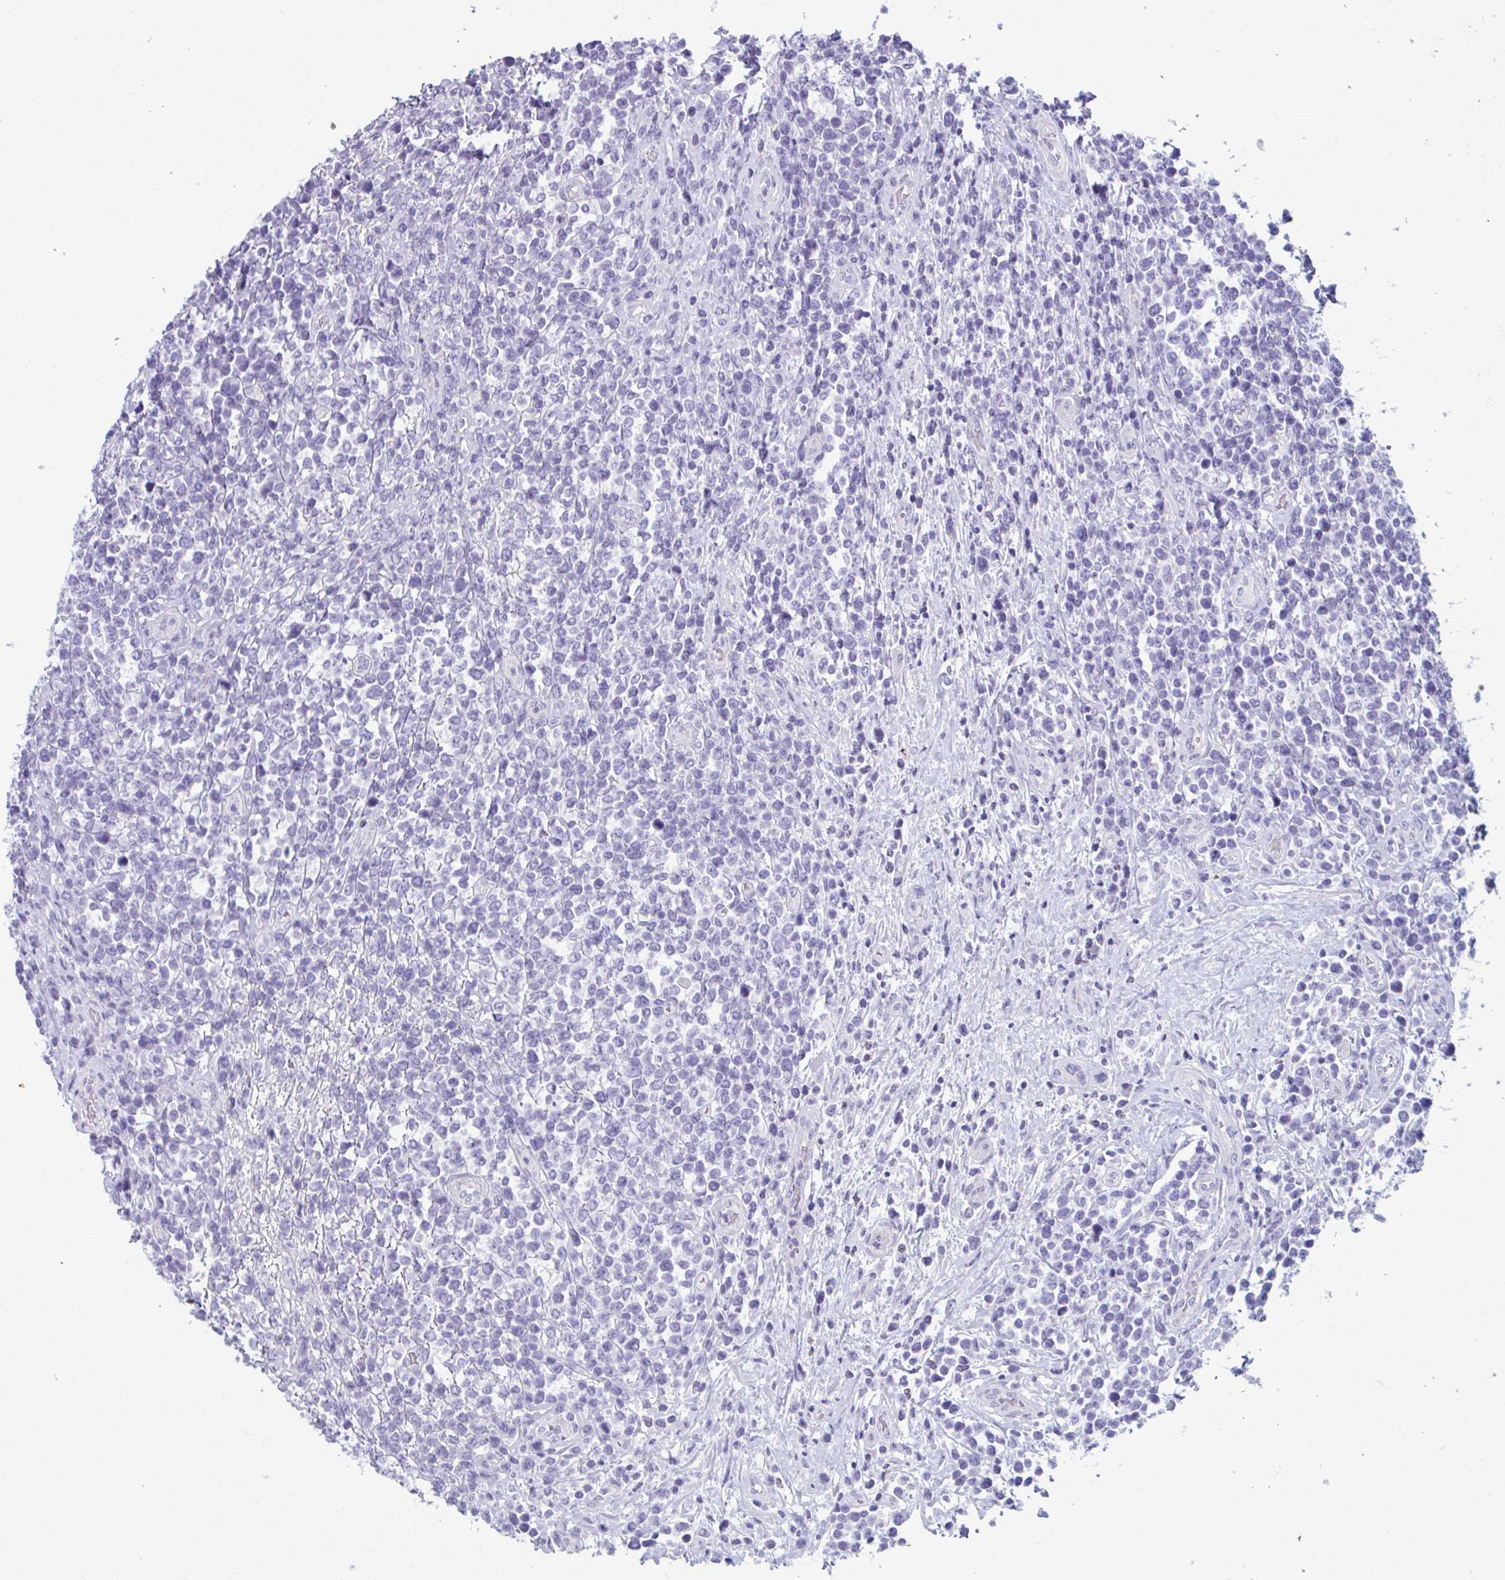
{"staining": {"intensity": "negative", "quantity": "none", "location": "none"}, "tissue": "lymphoma", "cell_type": "Tumor cells", "image_type": "cancer", "snomed": [{"axis": "morphology", "description": "Malignant lymphoma, non-Hodgkin's type, High grade"}, {"axis": "topography", "description": "Soft tissue"}], "caption": "DAB (3,3'-diaminobenzidine) immunohistochemical staining of high-grade malignant lymphoma, non-Hodgkin's type exhibits no significant expression in tumor cells.", "gene": "C12orf71", "patient": {"sex": "female", "age": 56}}